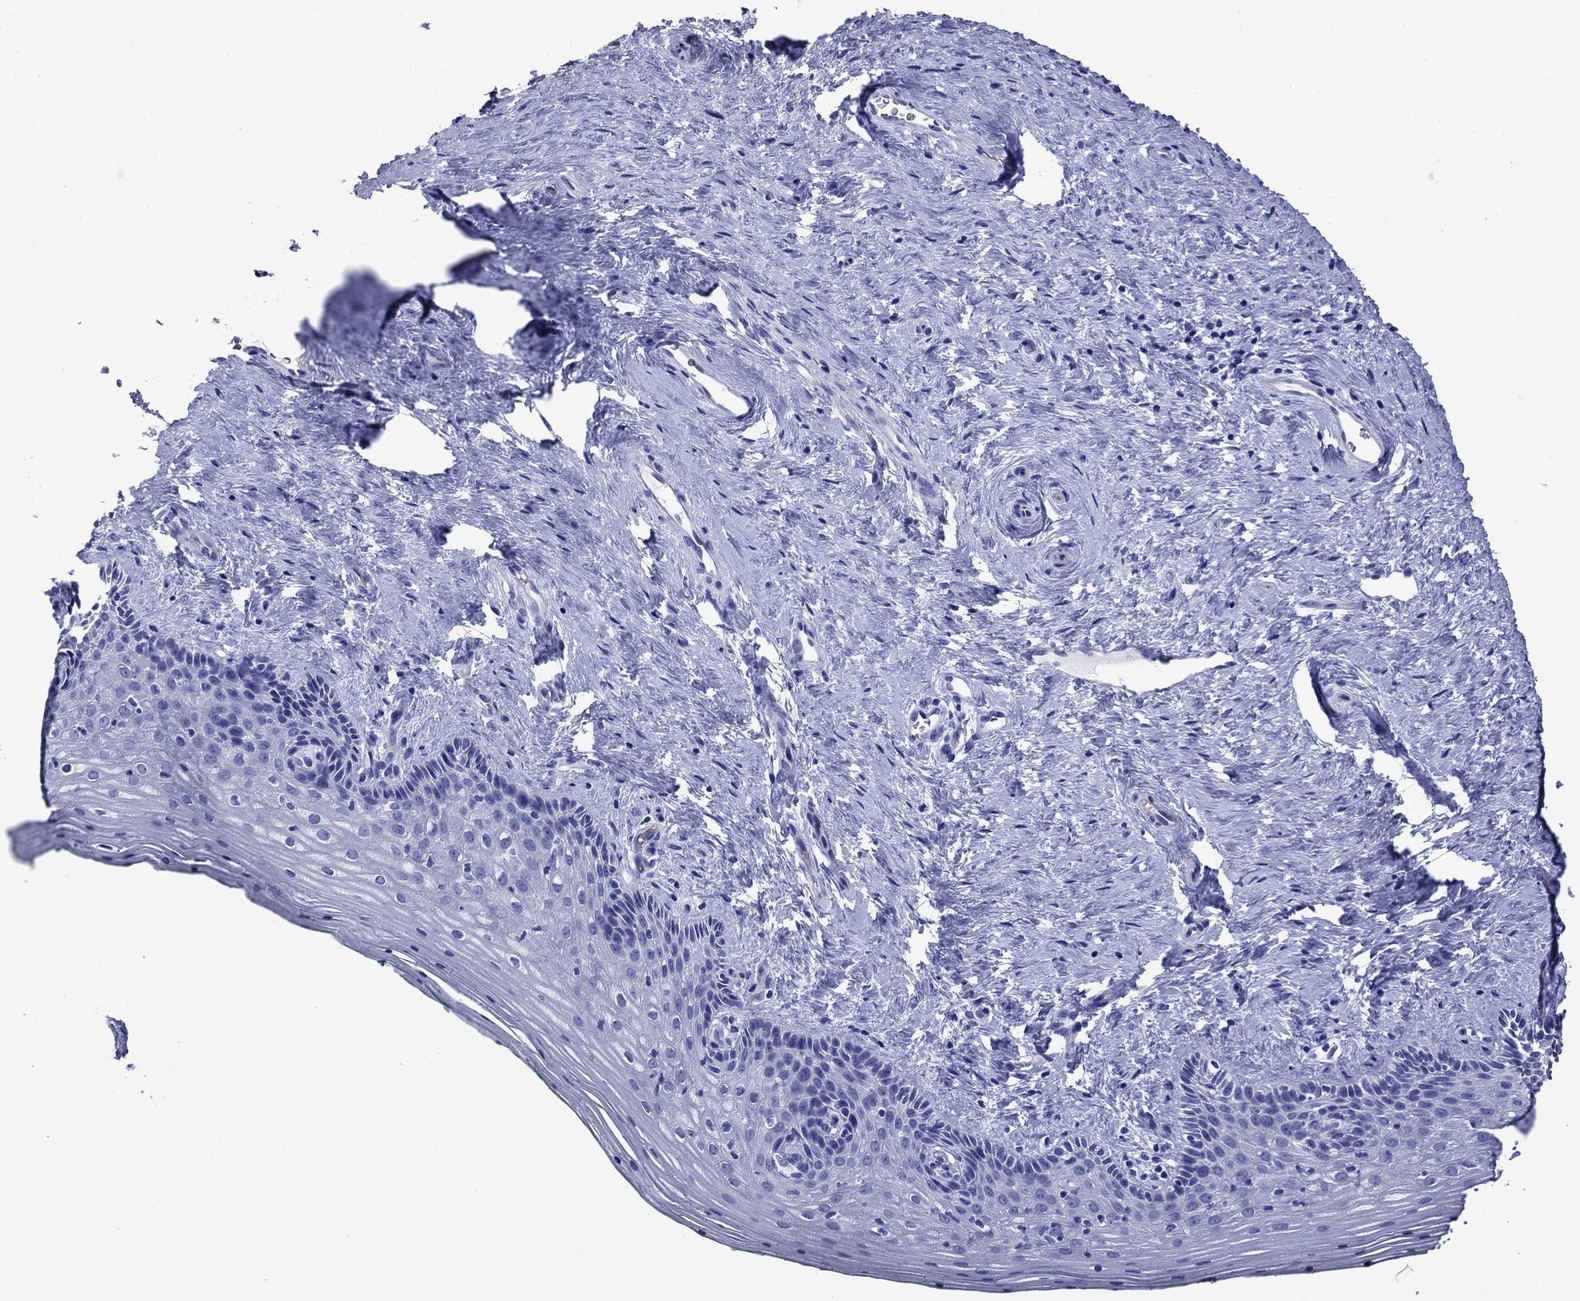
{"staining": {"intensity": "negative", "quantity": "none", "location": "none"}, "tissue": "vagina", "cell_type": "Squamous epithelial cells", "image_type": "normal", "snomed": [{"axis": "morphology", "description": "Normal tissue, NOS"}, {"axis": "topography", "description": "Vagina"}], "caption": "Human vagina stained for a protein using IHC displays no staining in squamous epithelial cells.", "gene": "SLC1A2", "patient": {"sex": "female", "age": 45}}